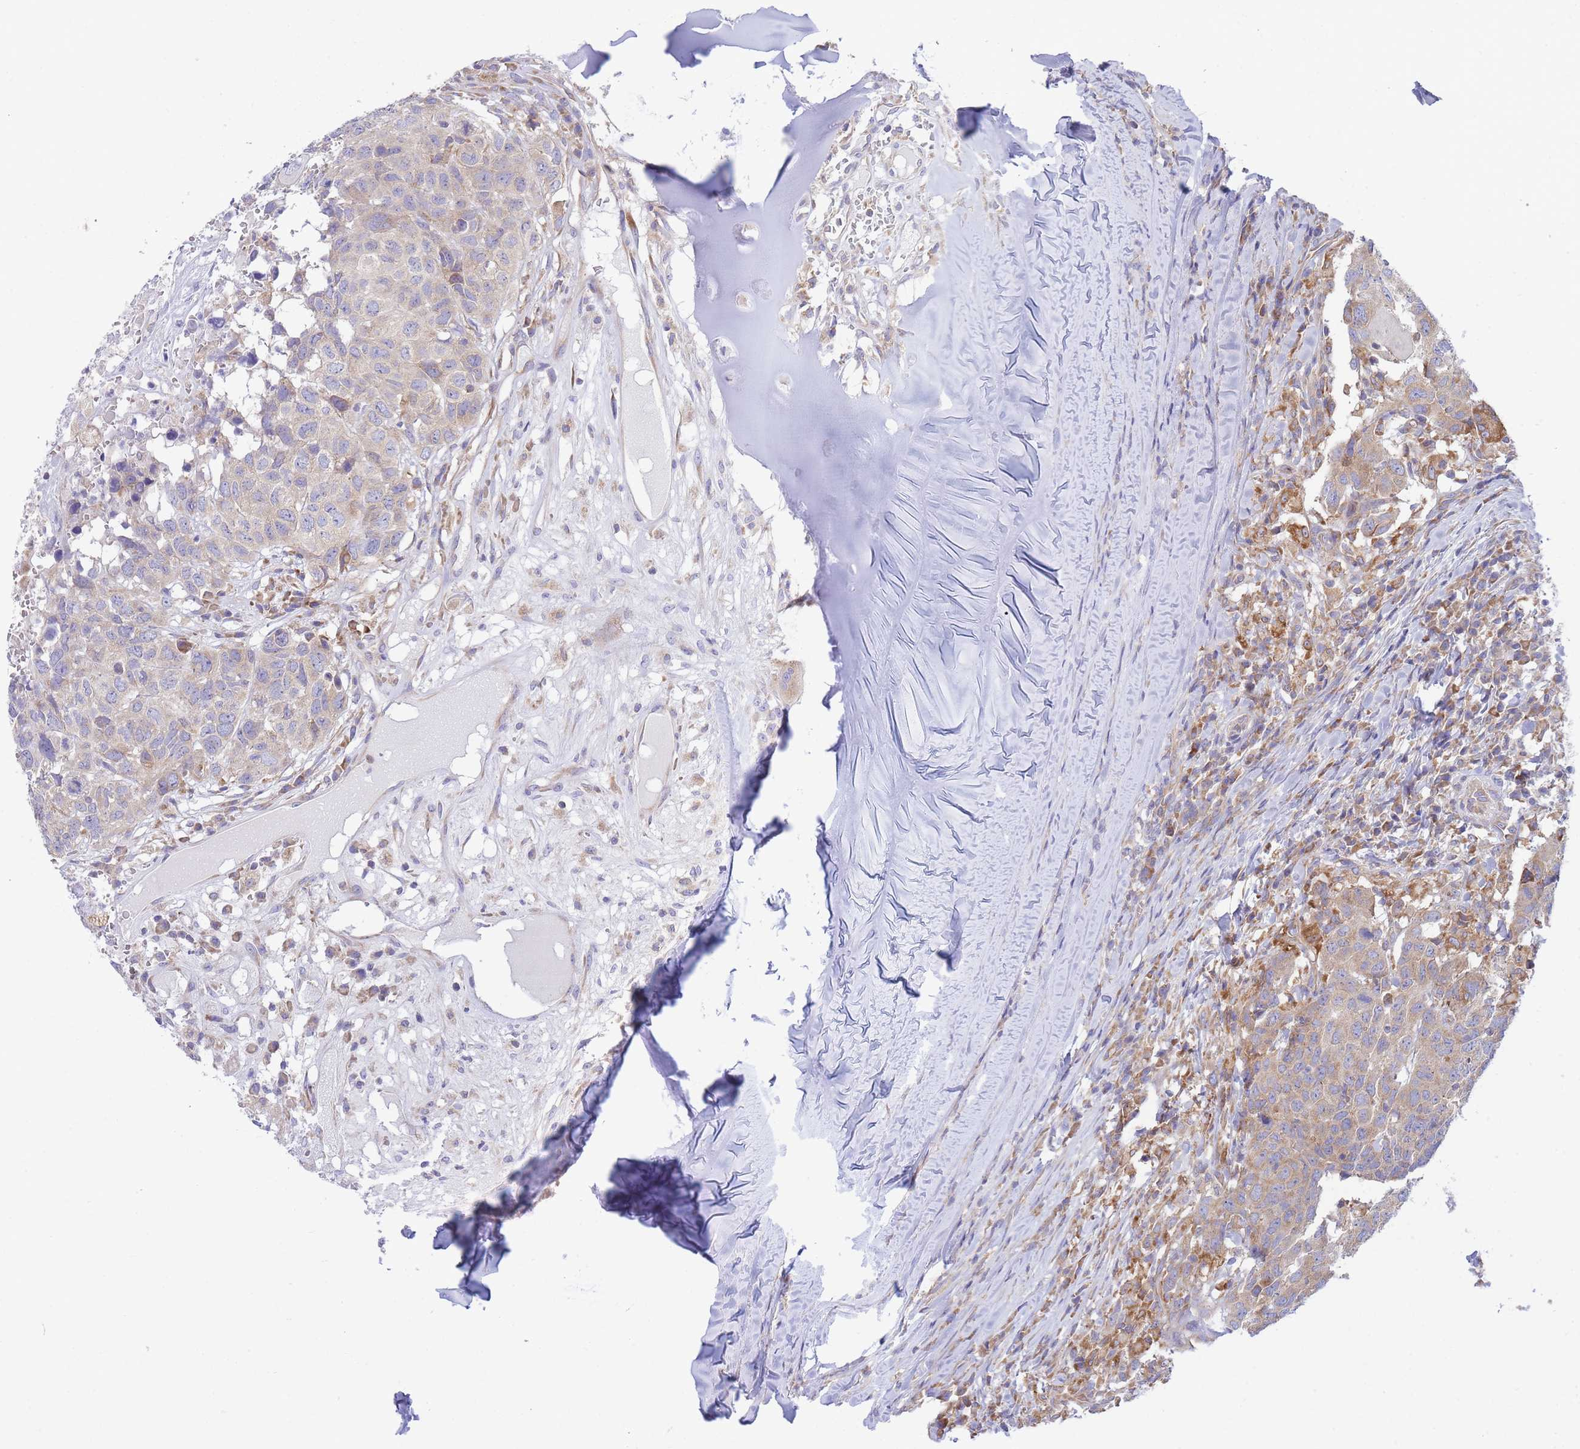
{"staining": {"intensity": "moderate", "quantity": "25%-75%", "location": "cytoplasmic/membranous"}, "tissue": "head and neck cancer", "cell_type": "Tumor cells", "image_type": "cancer", "snomed": [{"axis": "morphology", "description": "Normal tissue, NOS"}, {"axis": "morphology", "description": "Squamous cell carcinoma, NOS"}, {"axis": "topography", "description": "Skeletal muscle"}, {"axis": "topography", "description": "Vascular tissue"}, {"axis": "topography", "description": "Peripheral nerve tissue"}, {"axis": "topography", "description": "Head-Neck"}], "caption": "Moderate cytoplasmic/membranous protein positivity is appreciated in about 25%-75% of tumor cells in squamous cell carcinoma (head and neck). (DAB = brown stain, brightfield microscopy at high magnification).", "gene": "SH2B2", "patient": {"sex": "male", "age": 66}}